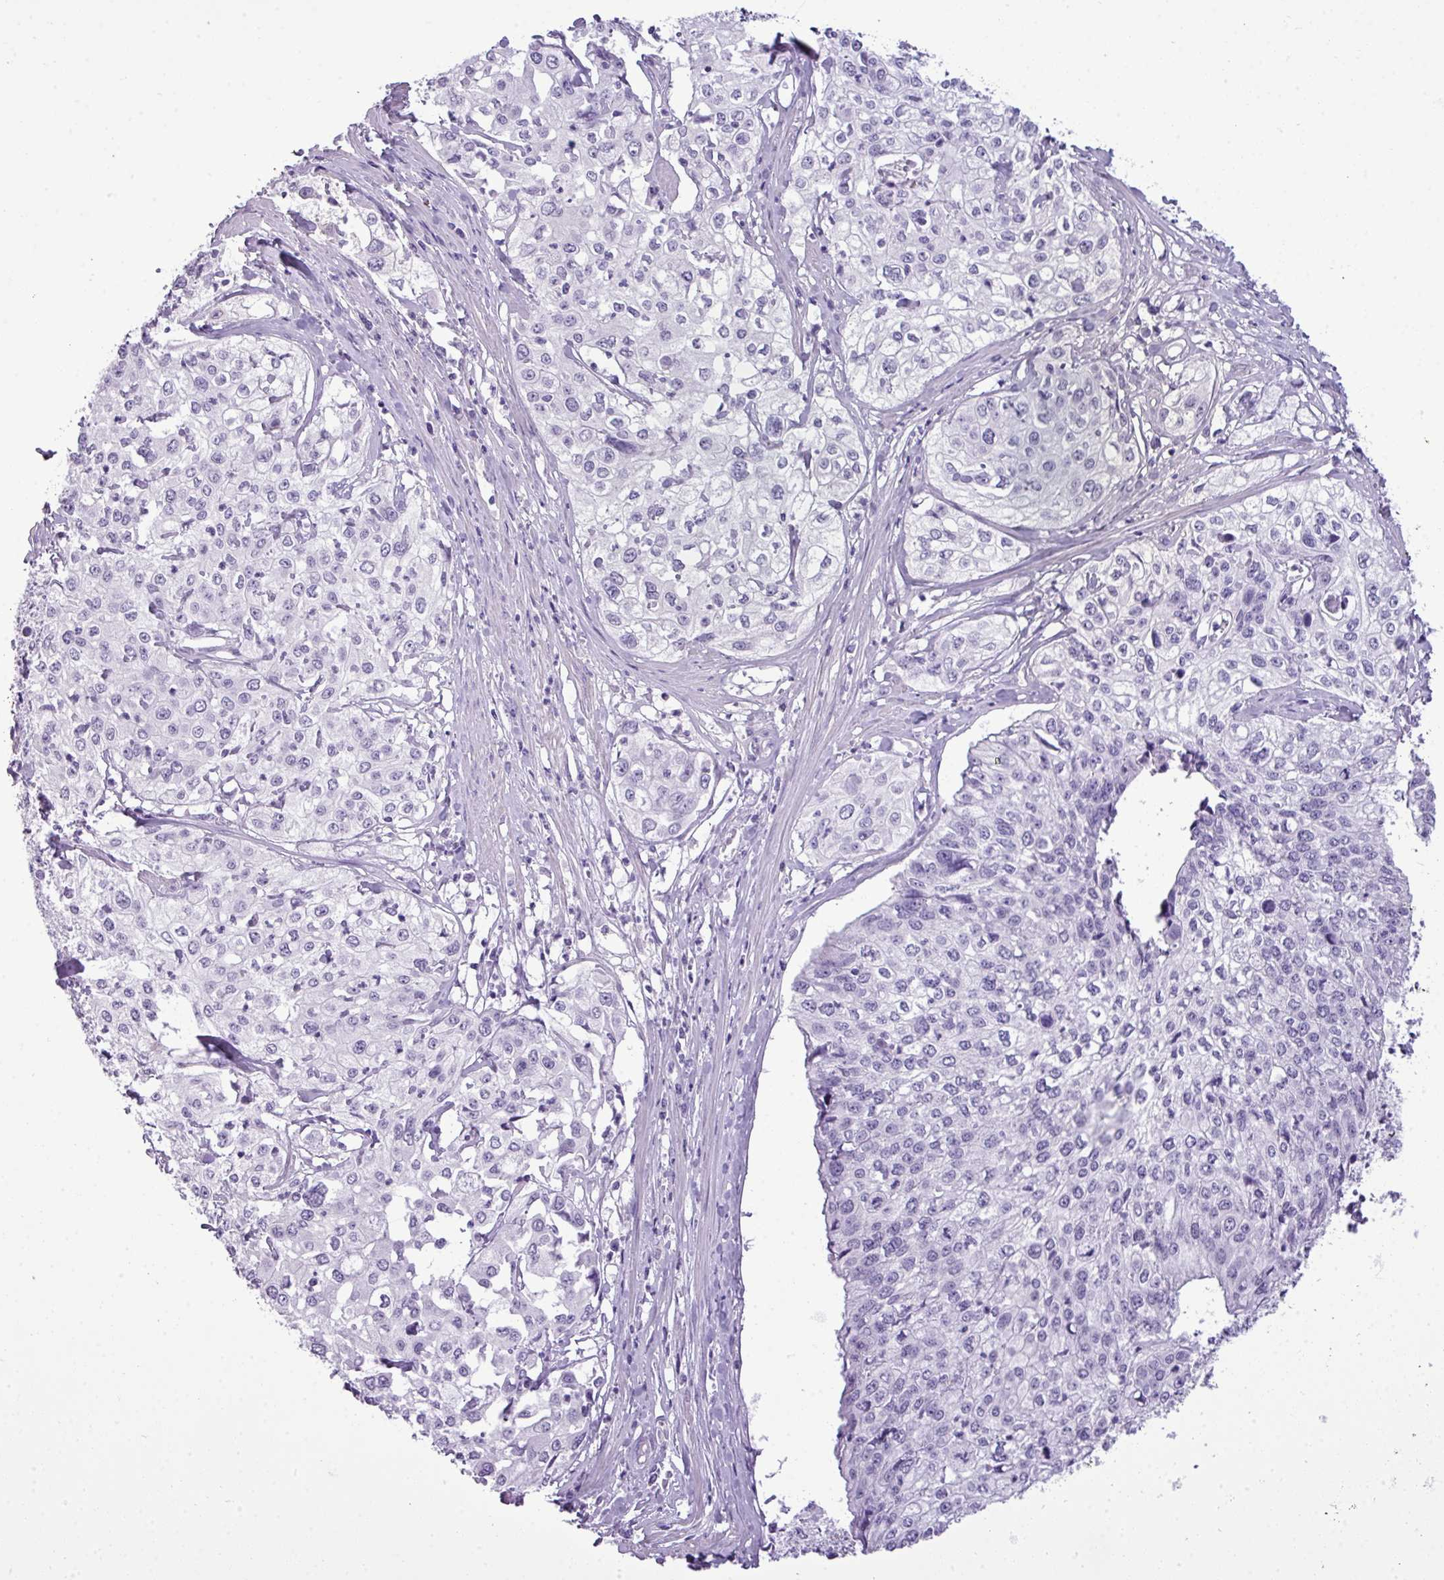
{"staining": {"intensity": "negative", "quantity": "none", "location": "none"}, "tissue": "cervical cancer", "cell_type": "Tumor cells", "image_type": "cancer", "snomed": [{"axis": "morphology", "description": "Squamous cell carcinoma, NOS"}, {"axis": "topography", "description": "Cervix"}], "caption": "This is an immunohistochemistry micrograph of human squamous cell carcinoma (cervical). There is no positivity in tumor cells.", "gene": "RBMXL2", "patient": {"sex": "female", "age": 31}}